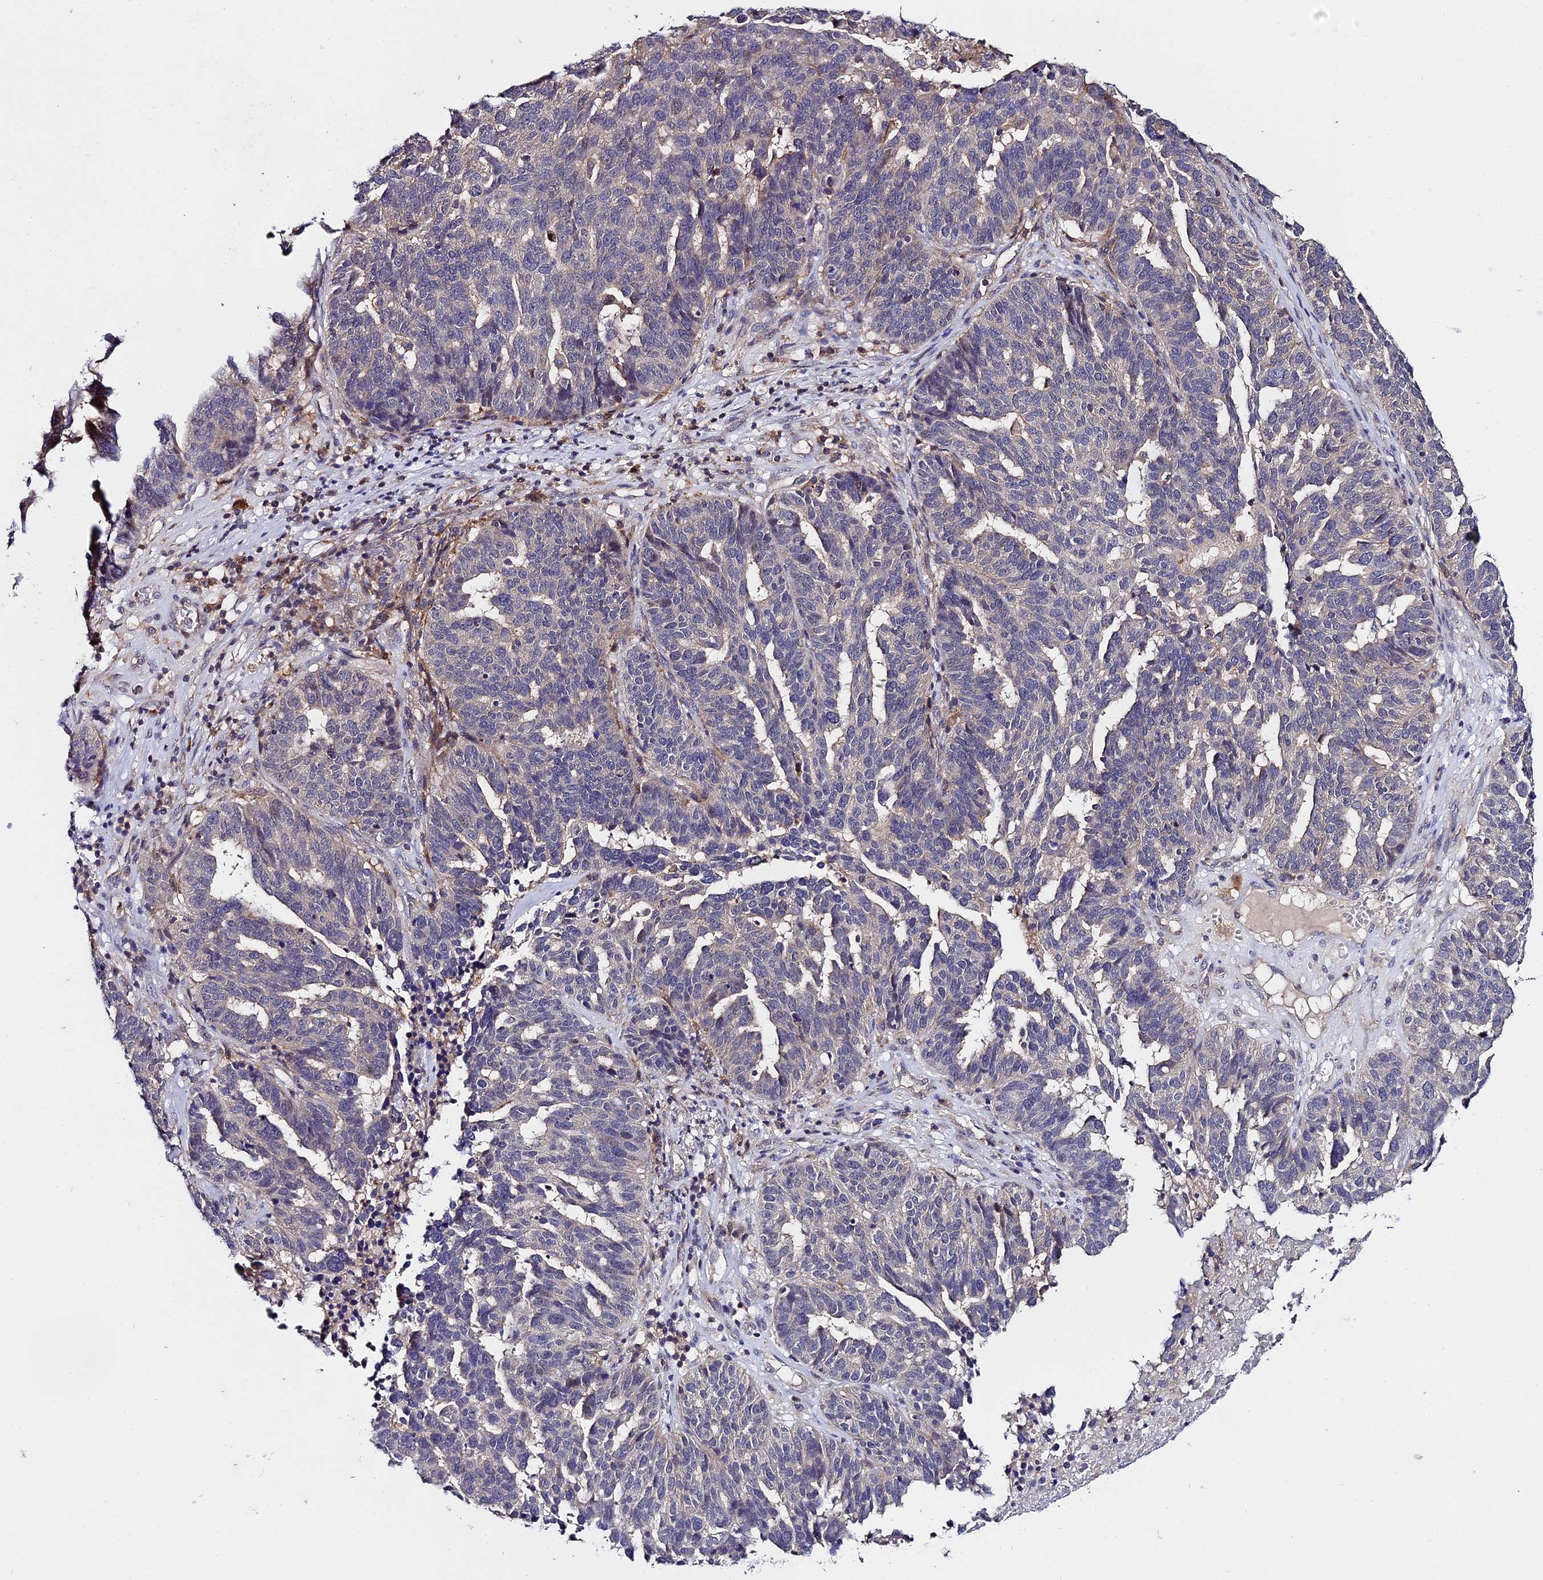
{"staining": {"intensity": "negative", "quantity": "none", "location": "none"}, "tissue": "ovarian cancer", "cell_type": "Tumor cells", "image_type": "cancer", "snomed": [{"axis": "morphology", "description": "Cystadenocarcinoma, serous, NOS"}, {"axis": "topography", "description": "Ovary"}], "caption": "Immunohistochemistry (IHC) photomicrograph of human ovarian cancer stained for a protein (brown), which demonstrates no staining in tumor cells.", "gene": "ZBED8", "patient": {"sex": "female", "age": 59}}